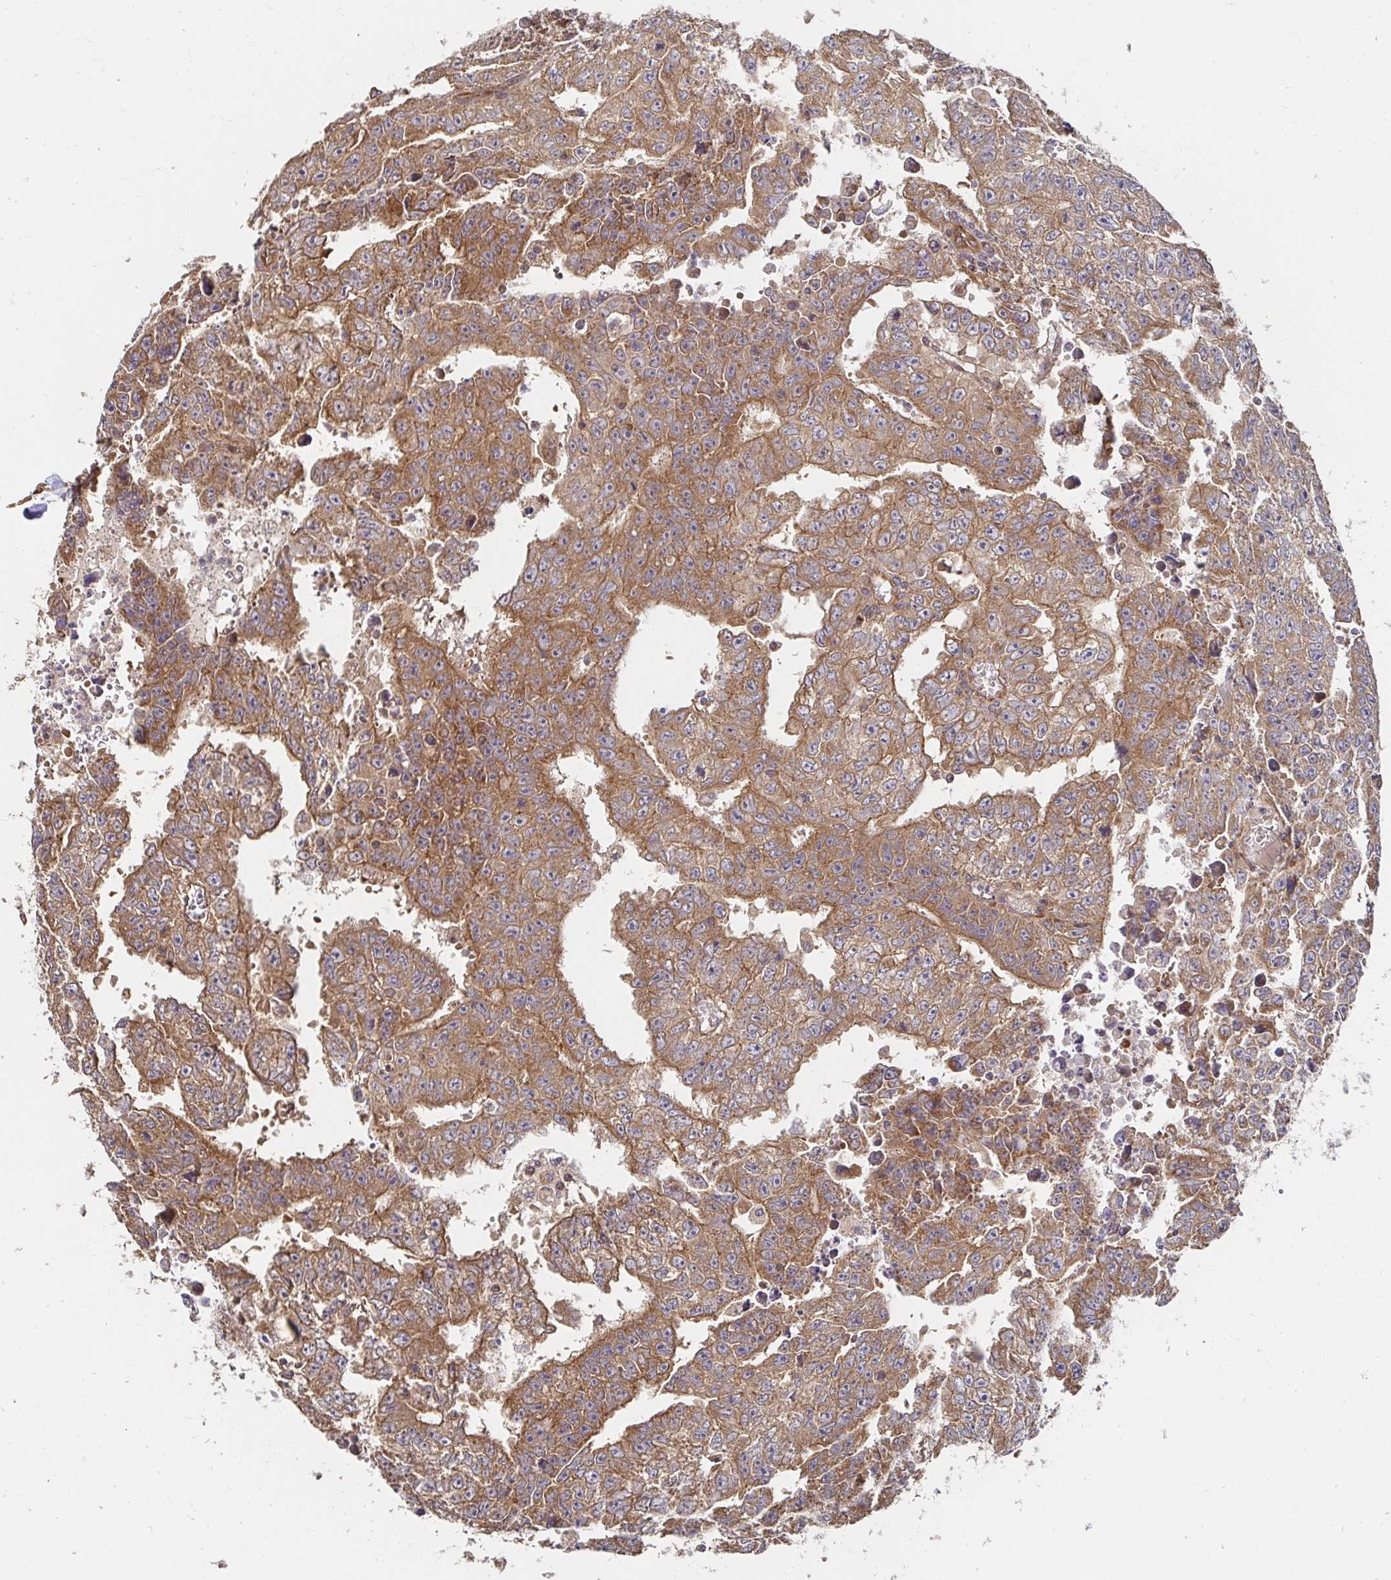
{"staining": {"intensity": "moderate", "quantity": ">75%", "location": "cytoplasmic/membranous"}, "tissue": "testis cancer", "cell_type": "Tumor cells", "image_type": "cancer", "snomed": [{"axis": "morphology", "description": "Carcinoma, Embryonal, NOS"}, {"axis": "morphology", "description": "Teratoma, malignant, NOS"}, {"axis": "topography", "description": "Testis"}], "caption": "Protein expression analysis of human testis cancer (malignant teratoma) reveals moderate cytoplasmic/membranous positivity in about >75% of tumor cells. Nuclei are stained in blue.", "gene": "APBB1", "patient": {"sex": "male", "age": 24}}